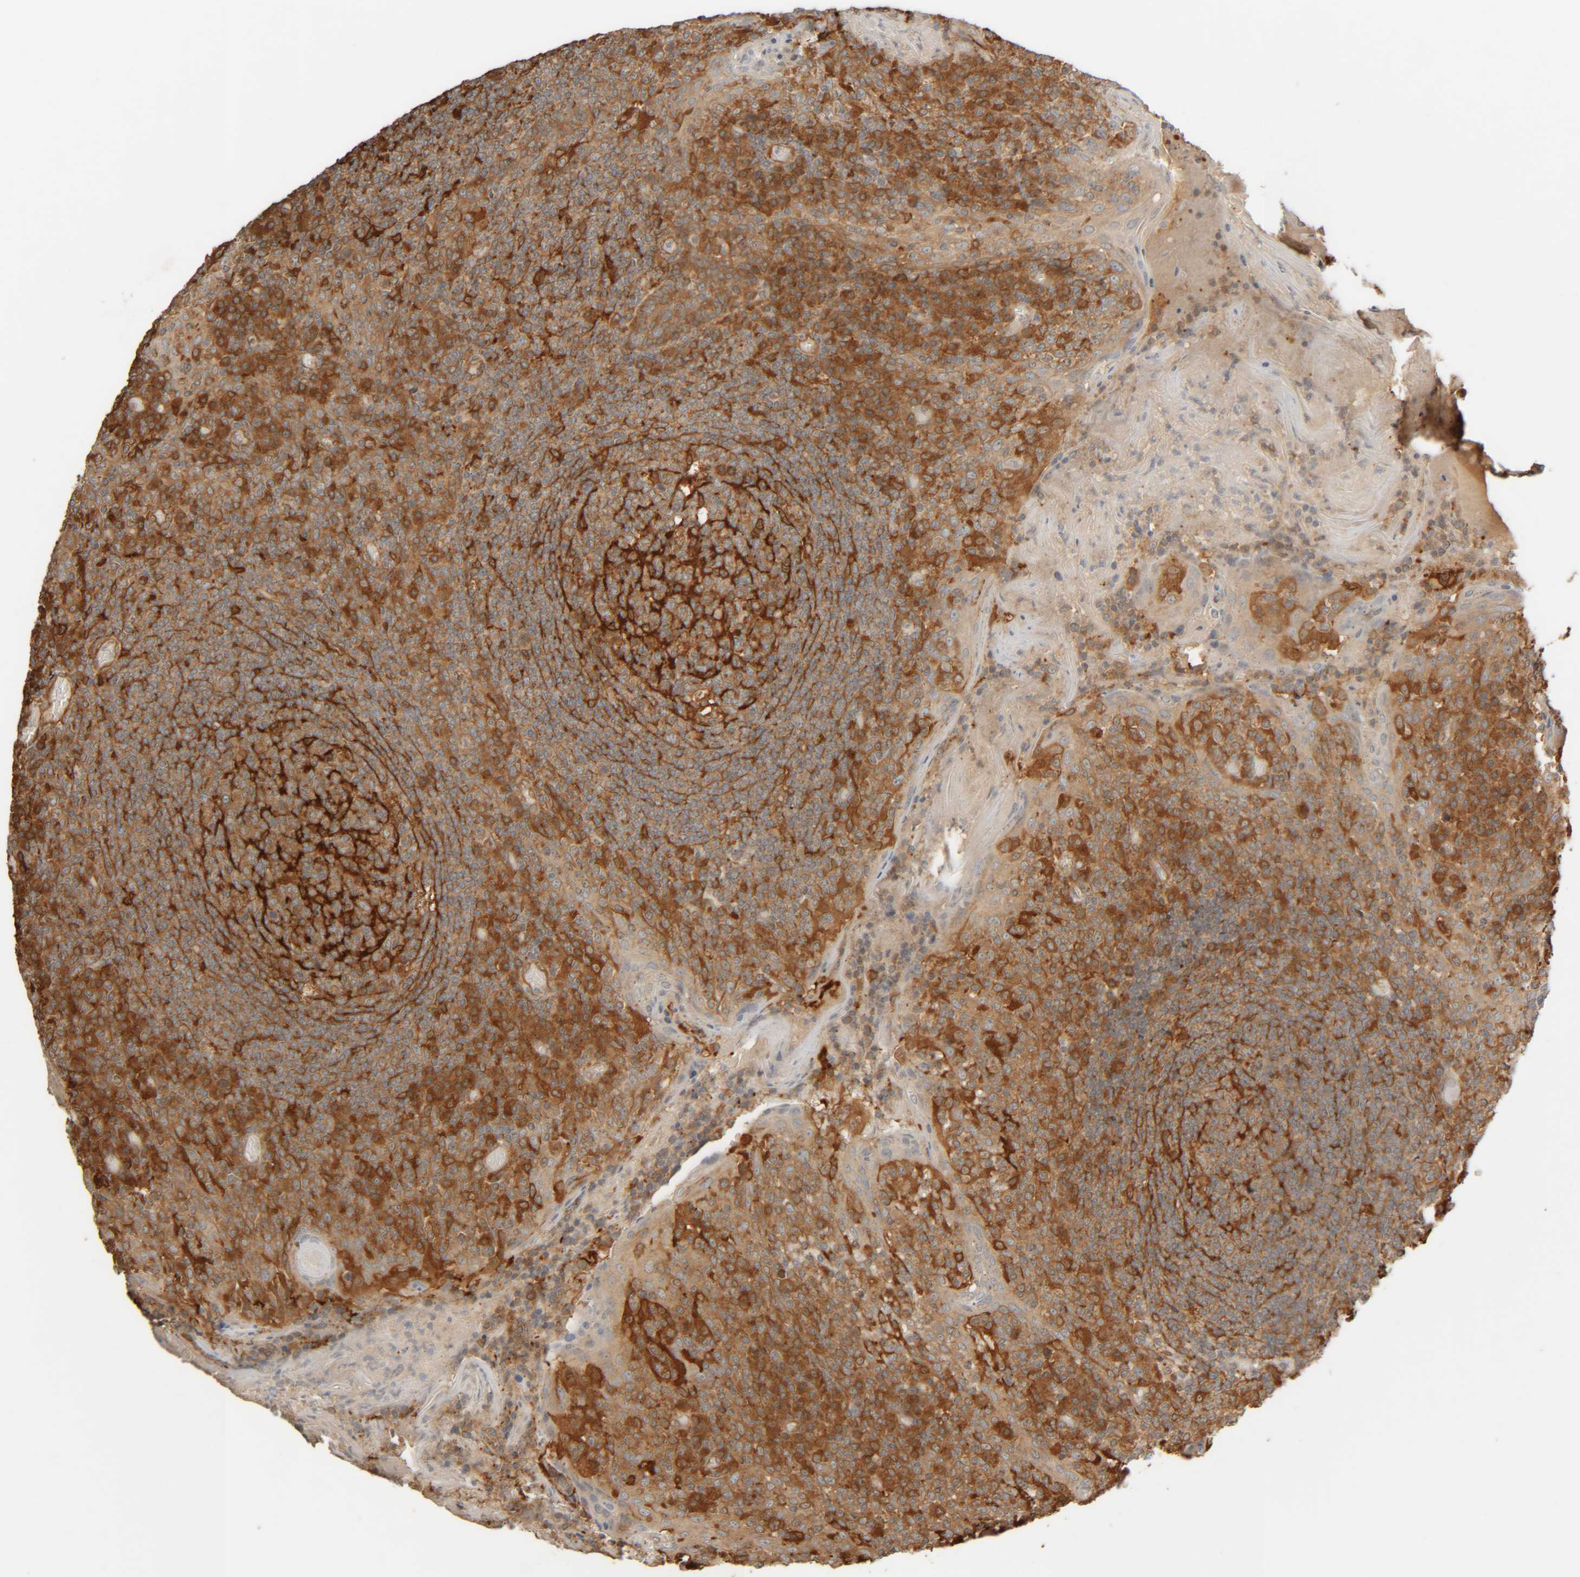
{"staining": {"intensity": "moderate", "quantity": ">75%", "location": "cytoplasmic/membranous"}, "tissue": "tonsil", "cell_type": "Germinal center cells", "image_type": "normal", "snomed": [{"axis": "morphology", "description": "Normal tissue, NOS"}, {"axis": "topography", "description": "Tonsil"}], "caption": "Germinal center cells reveal moderate cytoplasmic/membranous positivity in about >75% of cells in normal tonsil.", "gene": "TMEM192", "patient": {"sex": "female", "age": 19}}